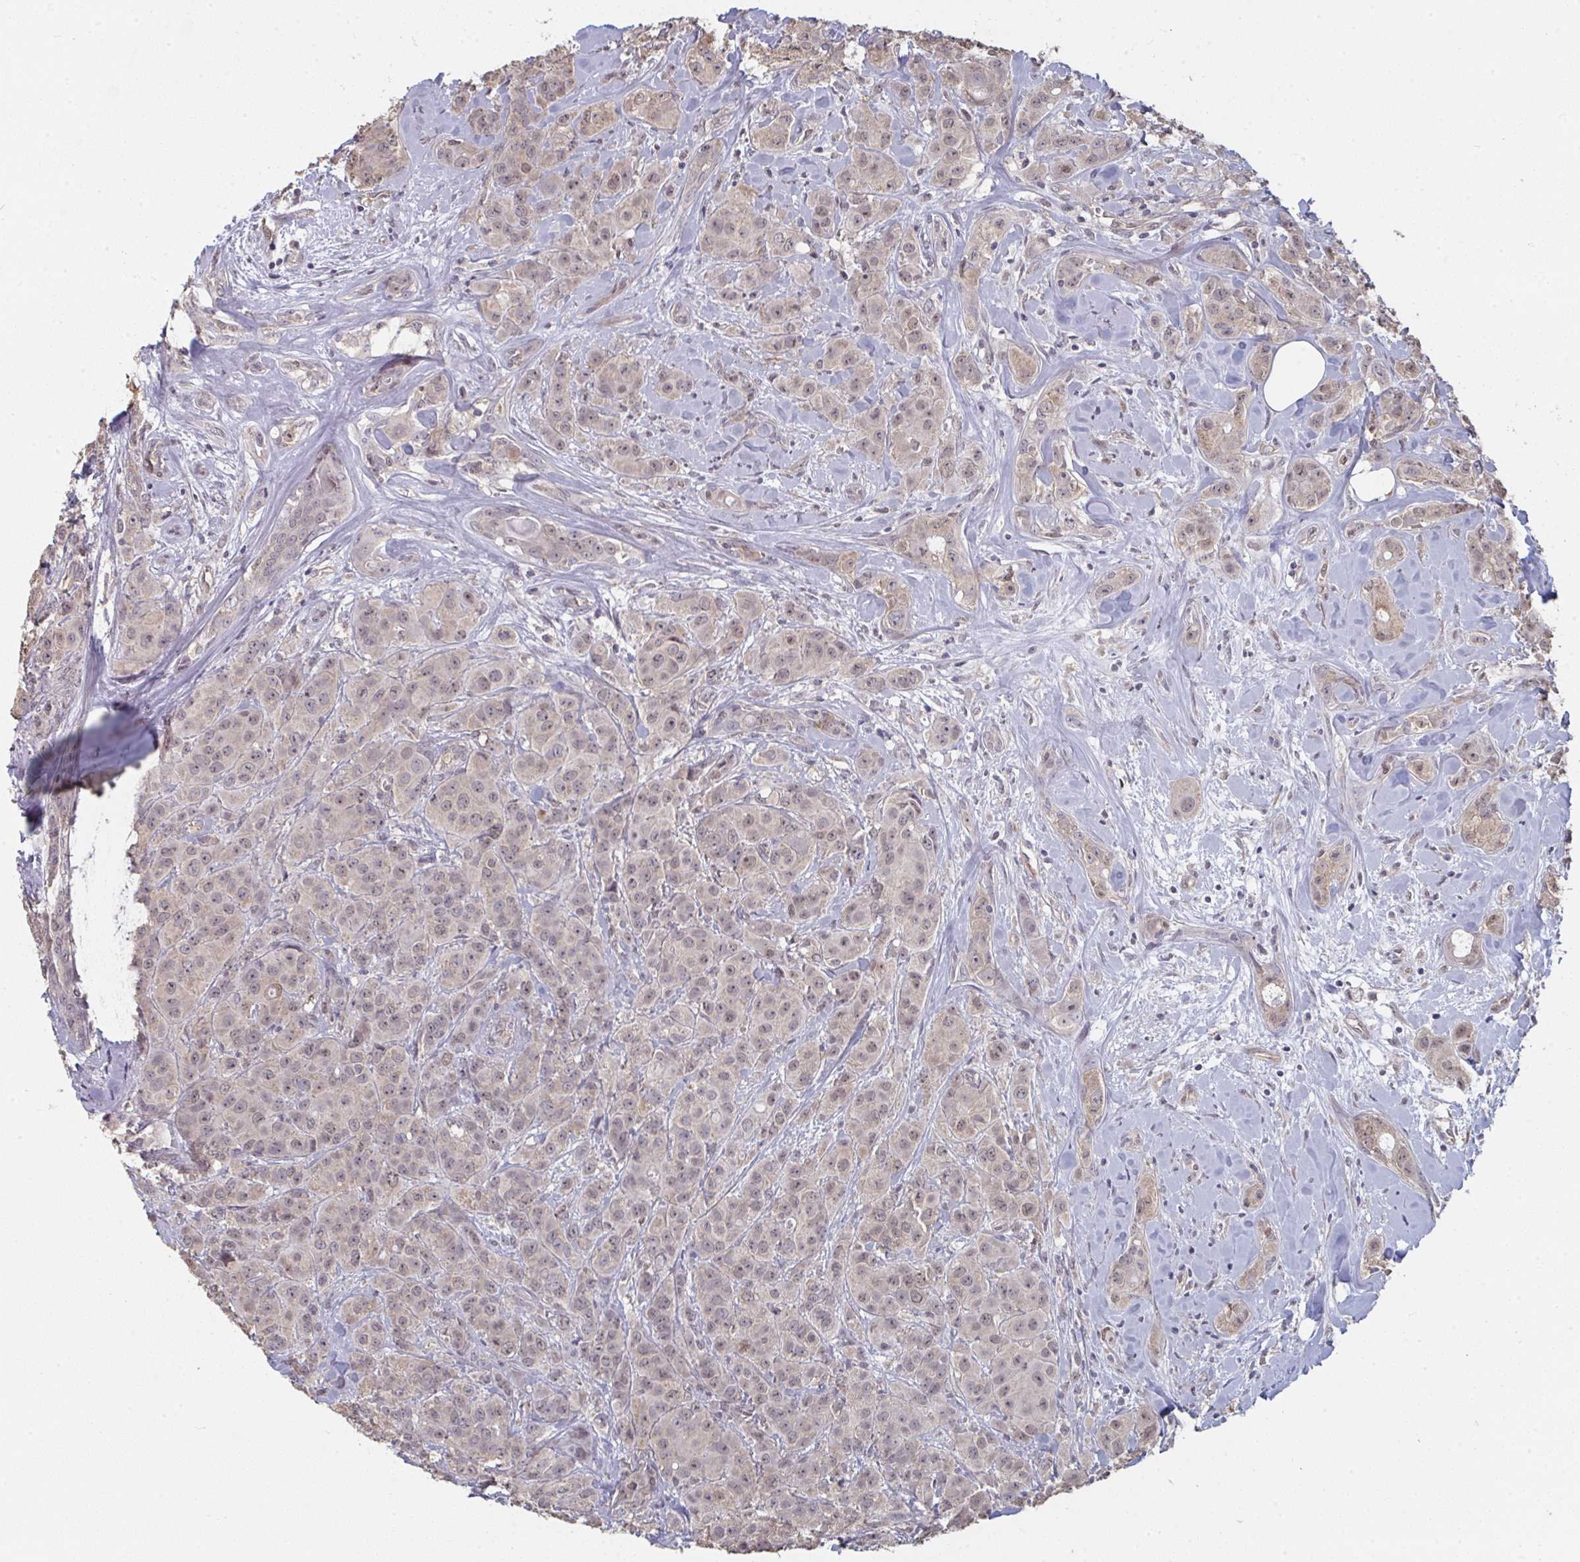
{"staining": {"intensity": "weak", "quantity": "25%-75%", "location": "cytoplasmic/membranous,nuclear"}, "tissue": "breast cancer", "cell_type": "Tumor cells", "image_type": "cancer", "snomed": [{"axis": "morphology", "description": "Normal tissue, NOS"}, {"axis": "morphology", "description": "Duct carcinoma"}, {"axis": "topography", "description": "Breast"}], "caption": "There is low levels of weak cytoplasmic/membranous and nuclear positivity in tumor cells of breast invasive ductal carcinoma, as demonstrated by immunohistochemical staining (brown color).", "gene": "LIX1", "patient": {"sex": "female", "age": 43}}